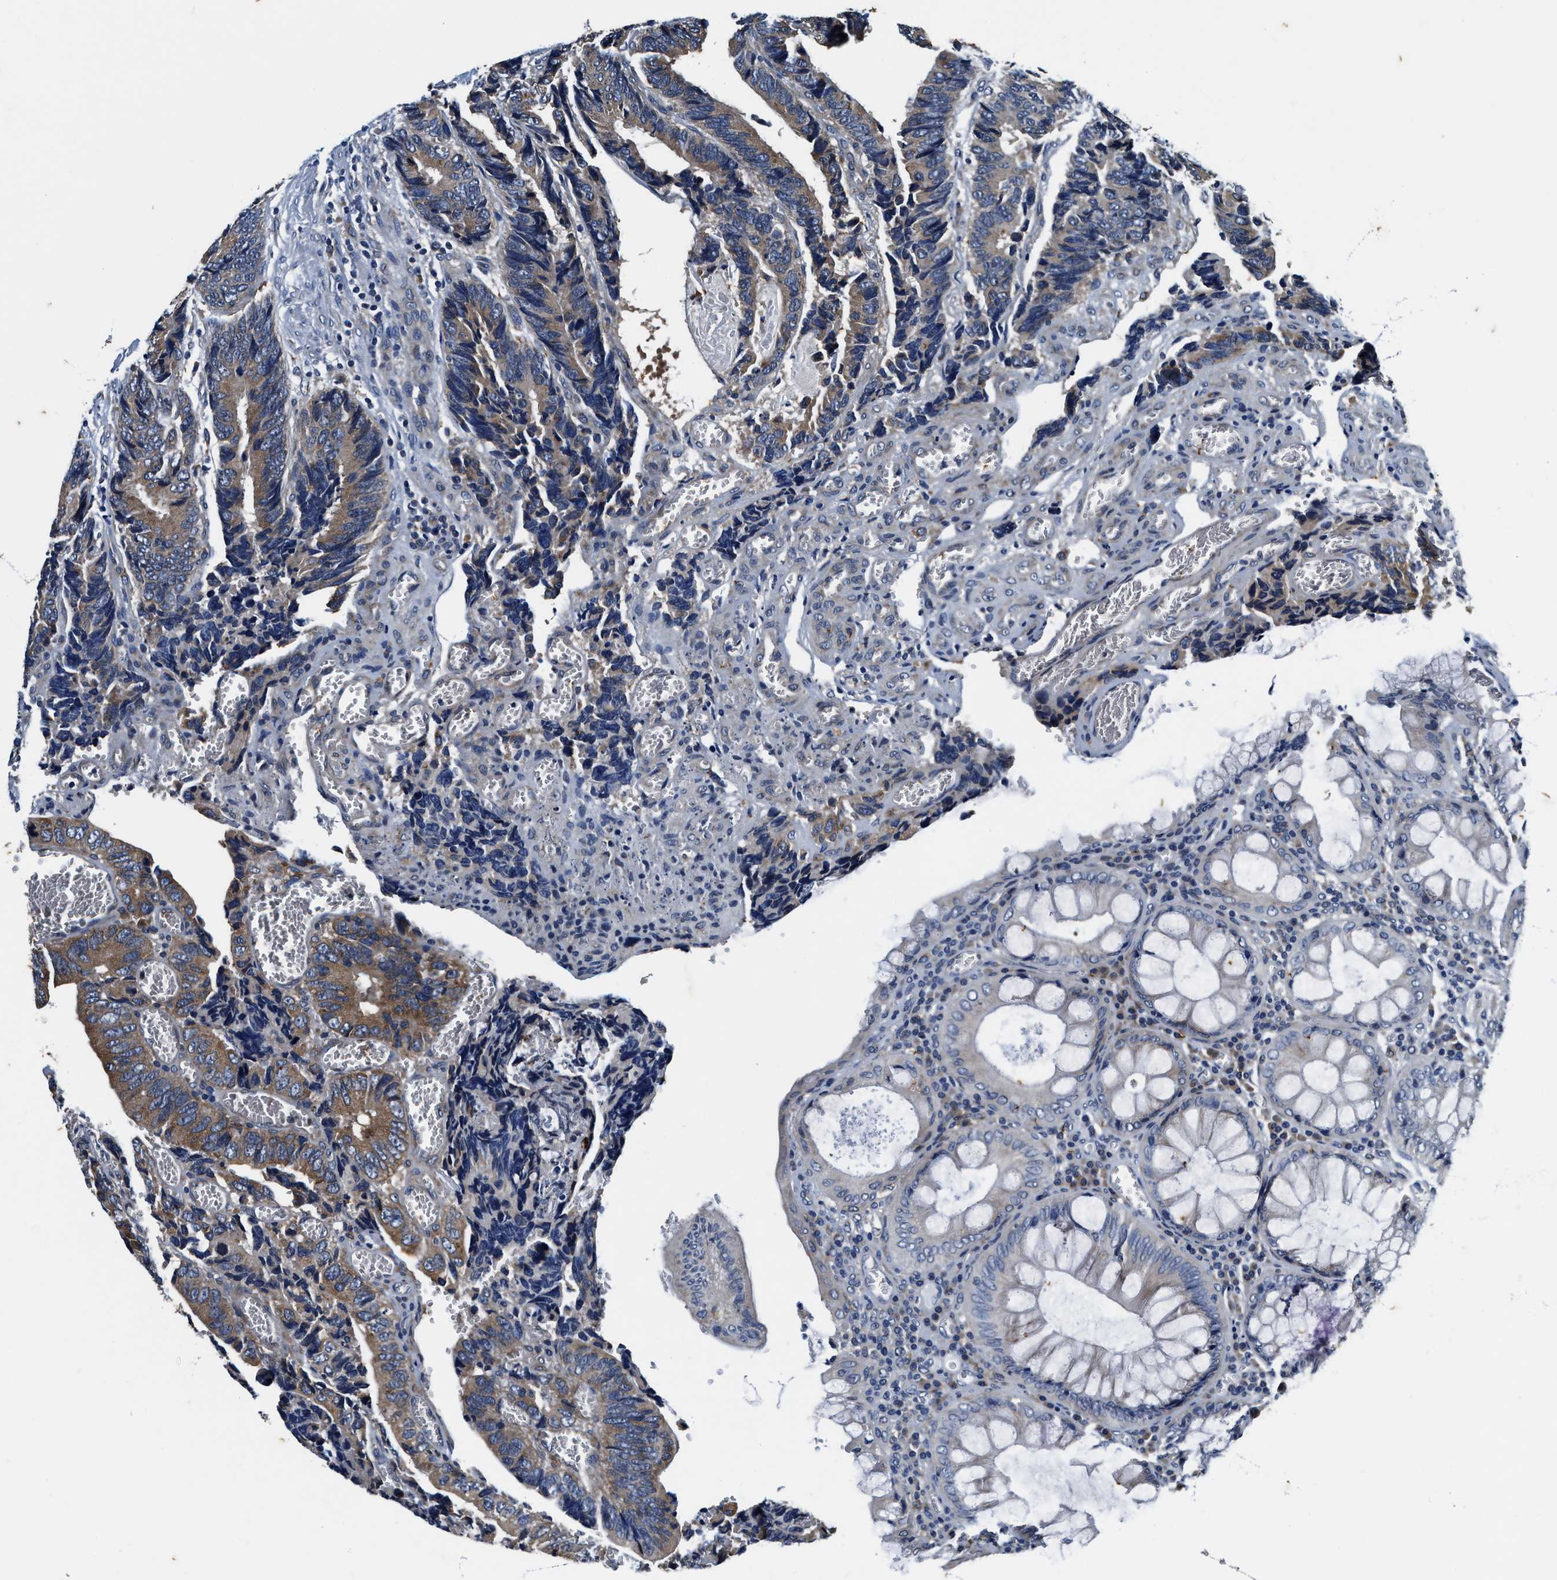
{"staining": {"intensity": "moderate", "quantity": ">75%", "location": "cytoplasmic/membranous"}, "tissue": "colorectal cancer", "cell_type": "Tumor cells", "image_type": "cancer", "snomed": [{"axis": "morphology", "description": "Adenocarcinoma, NOS"}, {"axis": "topography", "description": "Colon"}], "caption": "A brown stain shows moderate cytoplasmic/membranous staining of a protein in colorectal adenocarcinoma tumor cells.", "gene": "PI4KB", "patient": {"sex": "male", "age": 72}}